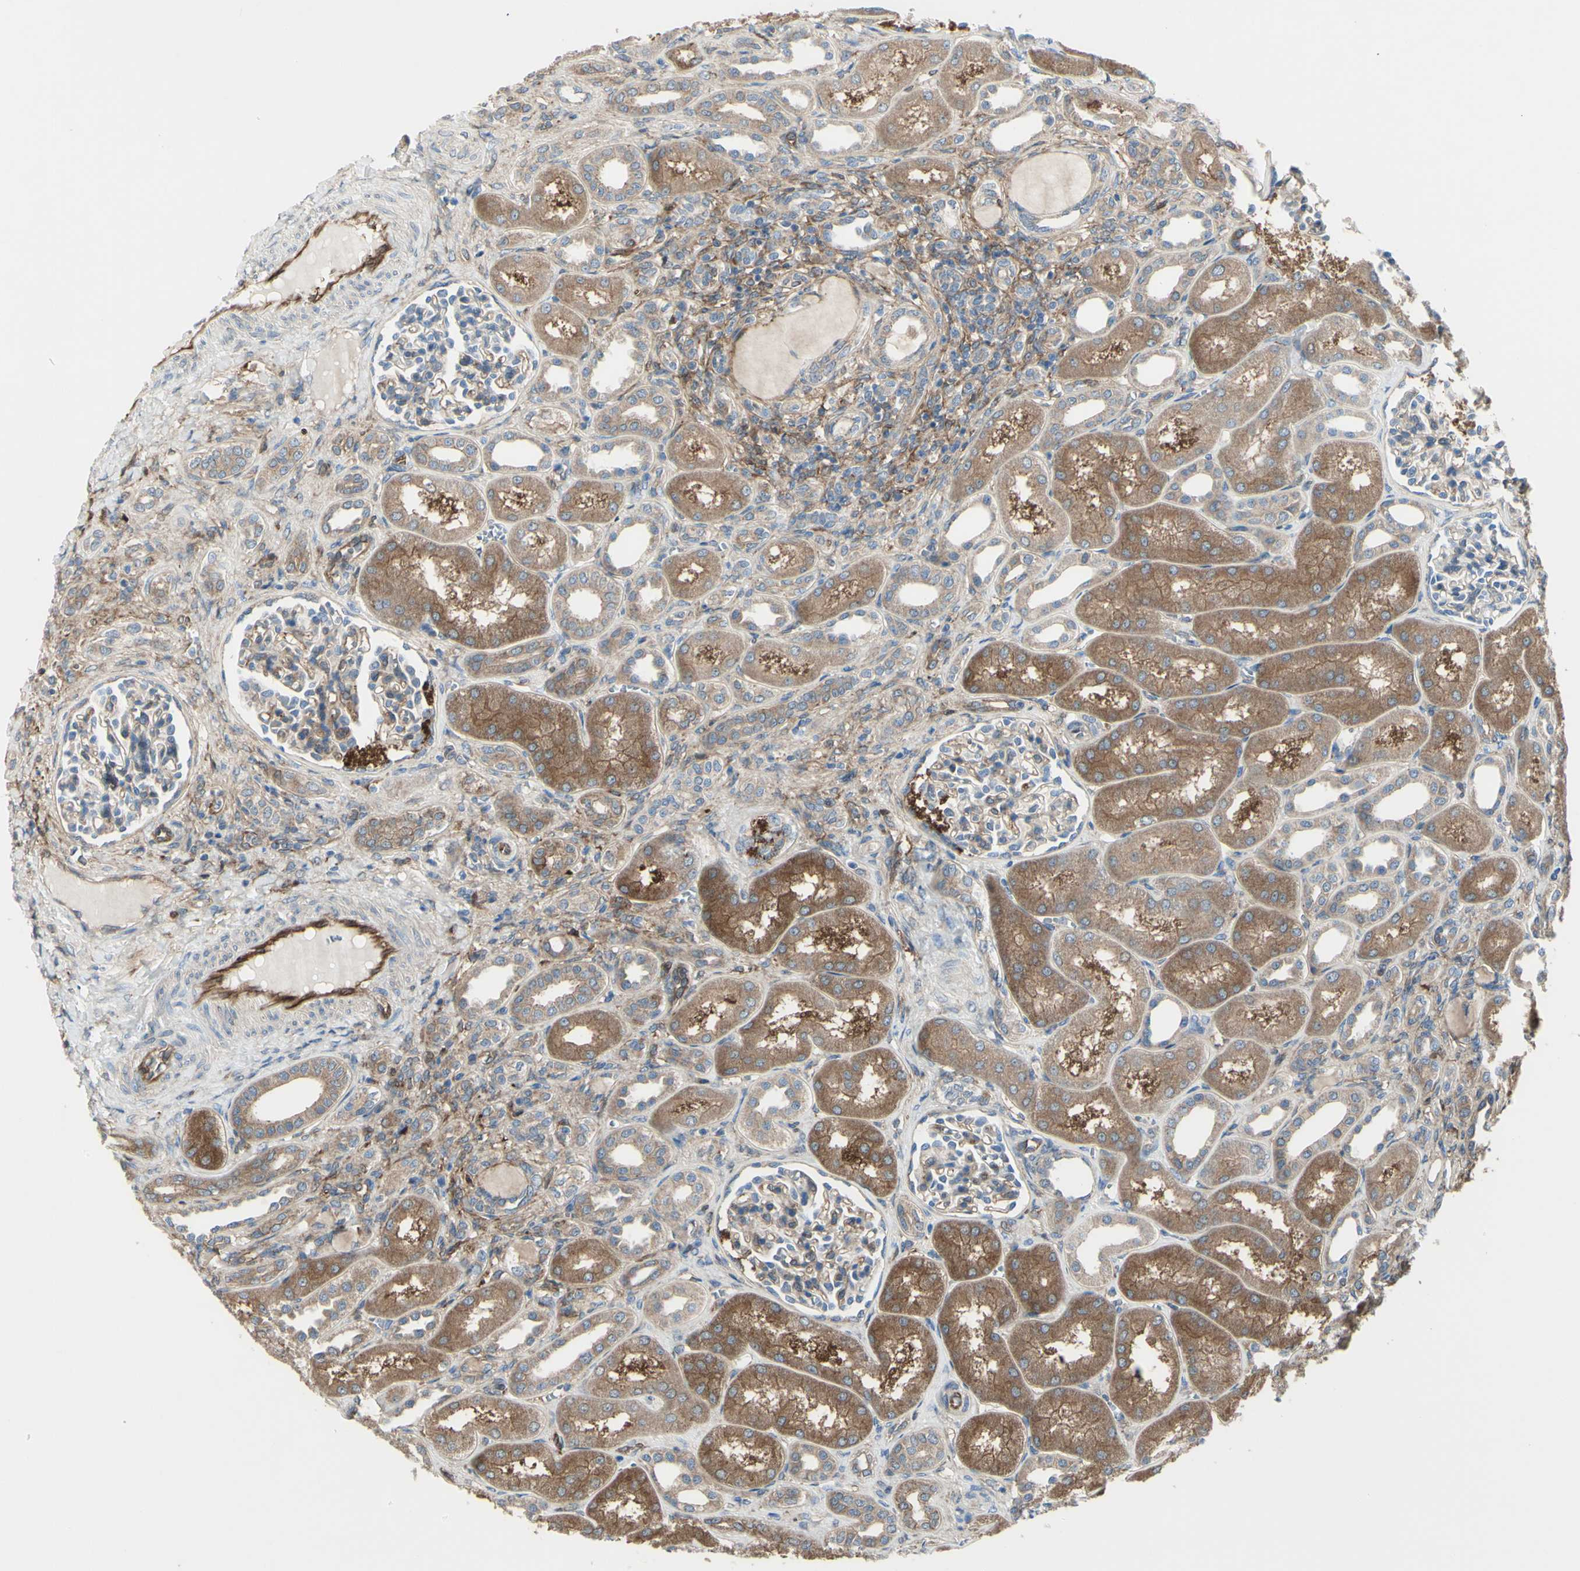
{"staining": {"intensity": "weak", "quantity": "<25%", "location": "cytoplasmic/membranous"}, "tissue": "kidney", "cell_type": "Cells in glomeruli", "image_type": "normal", "snomed": [{"axis": "morphology", "description": "Normal tissue, NOS"}, {"axis": "topography", "description": "Kidney"}], "caption": "IHC of unremarkable kidney demonstrates no expression in cells in glomeruli.", "gene": "IGSF9B", "patient": {"sex": "male", "age": 7}}